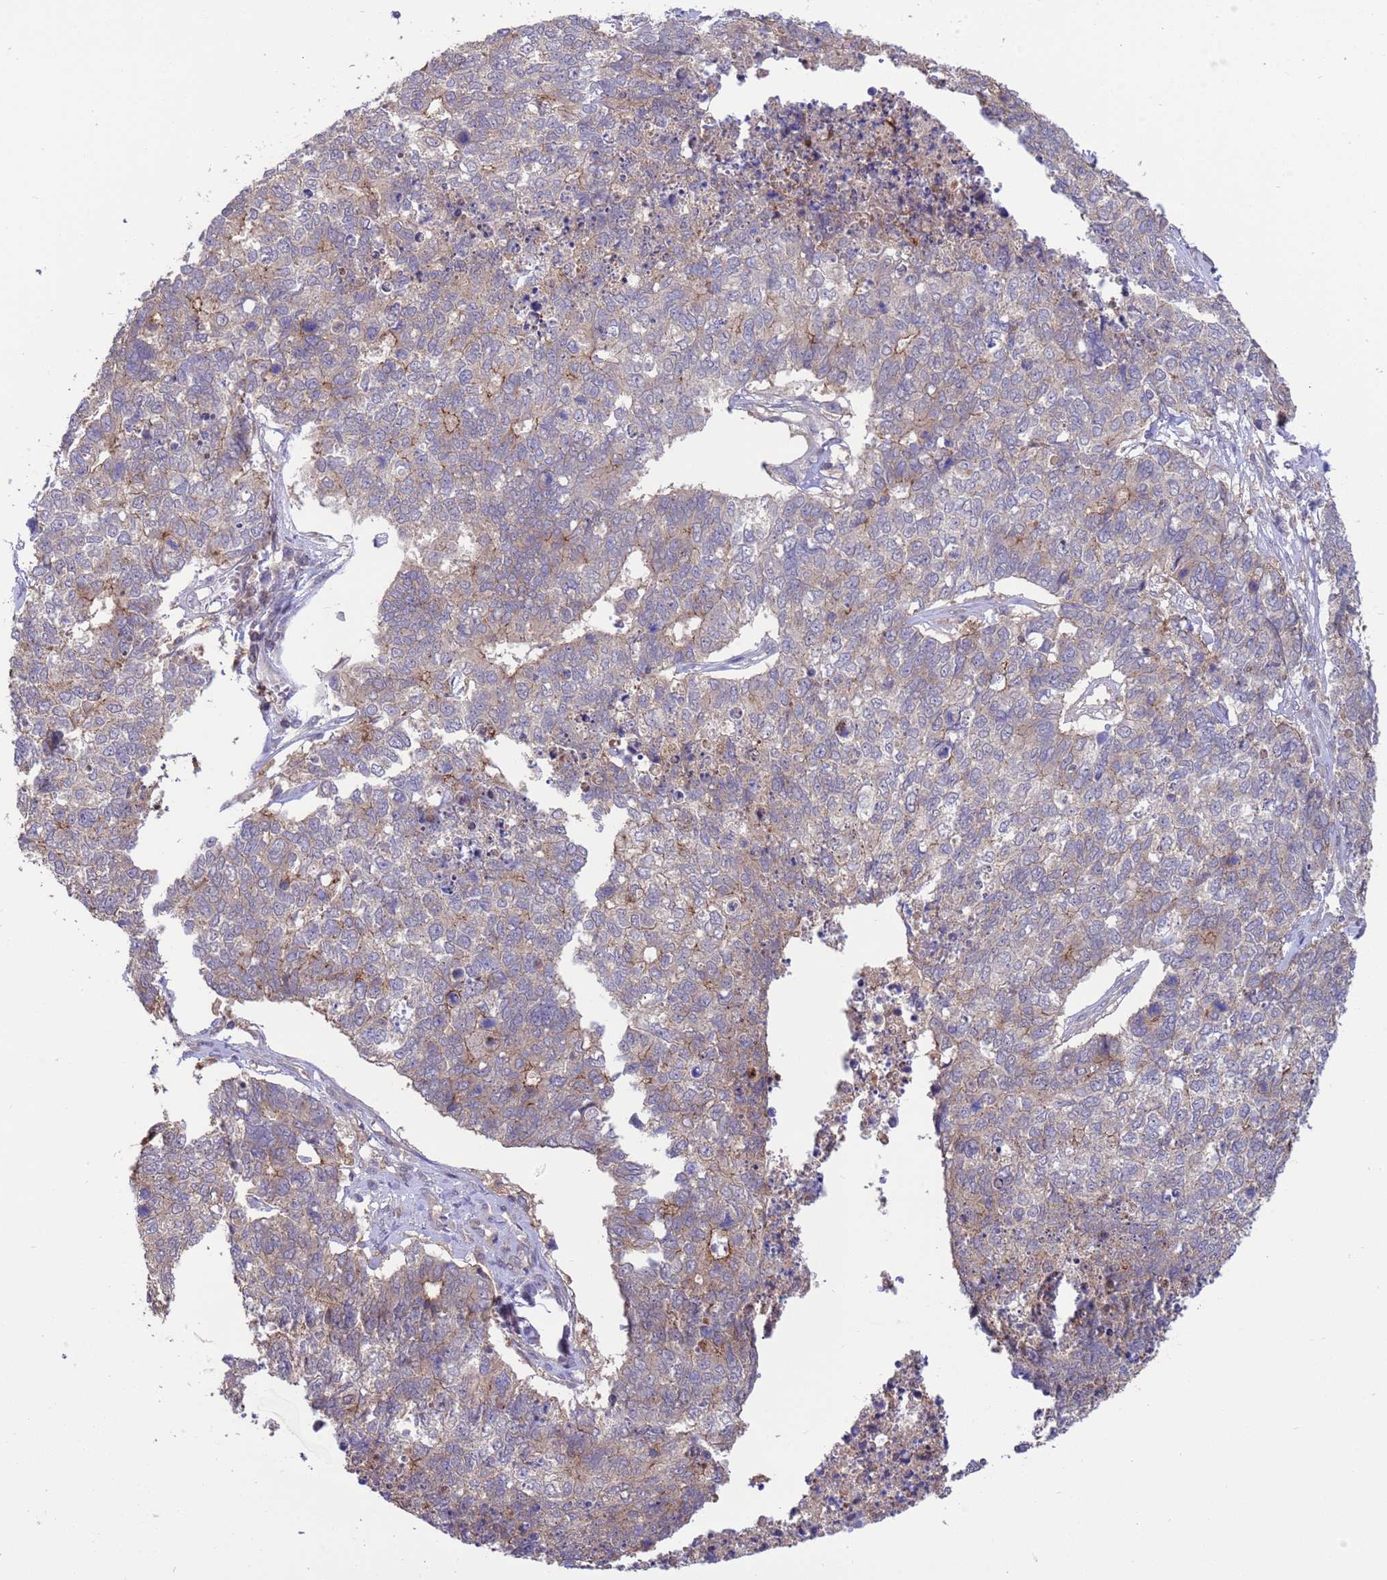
{"staining": {"intensity": "negative", "quantity": "none", "location": "none"}, "tissue": "cervical cancer", "cell_type": "Tumor cells", "image_type": "cancer", "snomed": [{"axis": "morphology", "description": "Squamous cell carcinoma, NOS"}, {"axis": "topography", "description": "Cervix"}], "caption": "Human squamous cell carcinoma (cervical) stained for a protein using IHC exhibits no staining in tumor cells.", "gene": "GJA10", "patient": {"sex": "female", "age": 63}}